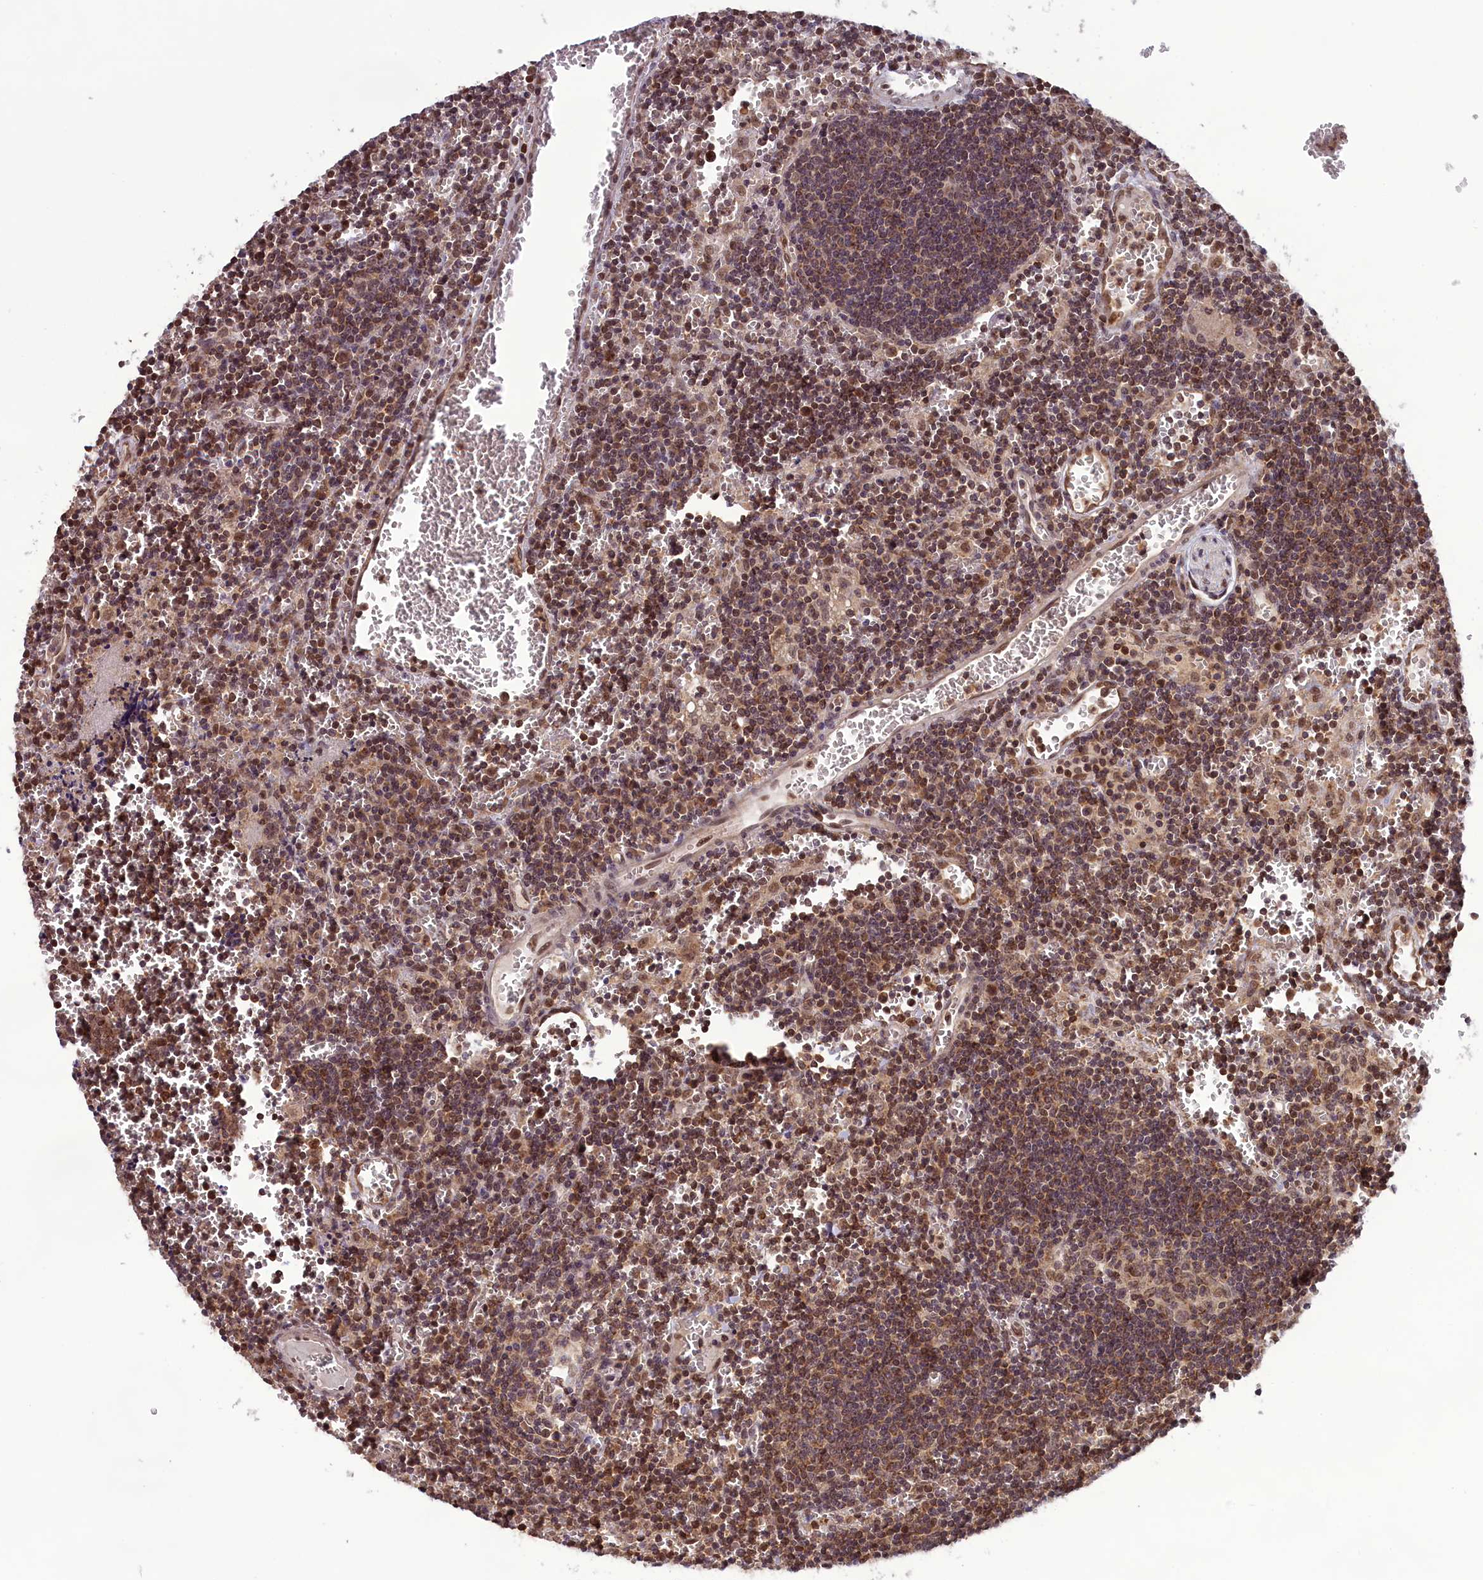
{"staining": {"intensity": "weak", "quantity": ">75%", "location": "cytoplasmic/membranous,nuclear"}, "tissue": "lymph node", "cell_type": "Germinal center cells", "image_type": "normal", "snomed": [{"axis": "morphology", "description": "Normal tissue, NOS"}, {"axis": "topography", "description": "Lymph node"}], "caption": "Immunohistochemistry (IHC) of benign human lymph node exhibits low levels of weak cytoplasmic/membranous,nuclear expression in about >75% of germinal center cells.", "gene": "CARD8", "patient": {"sex": "female", "age": 73}}